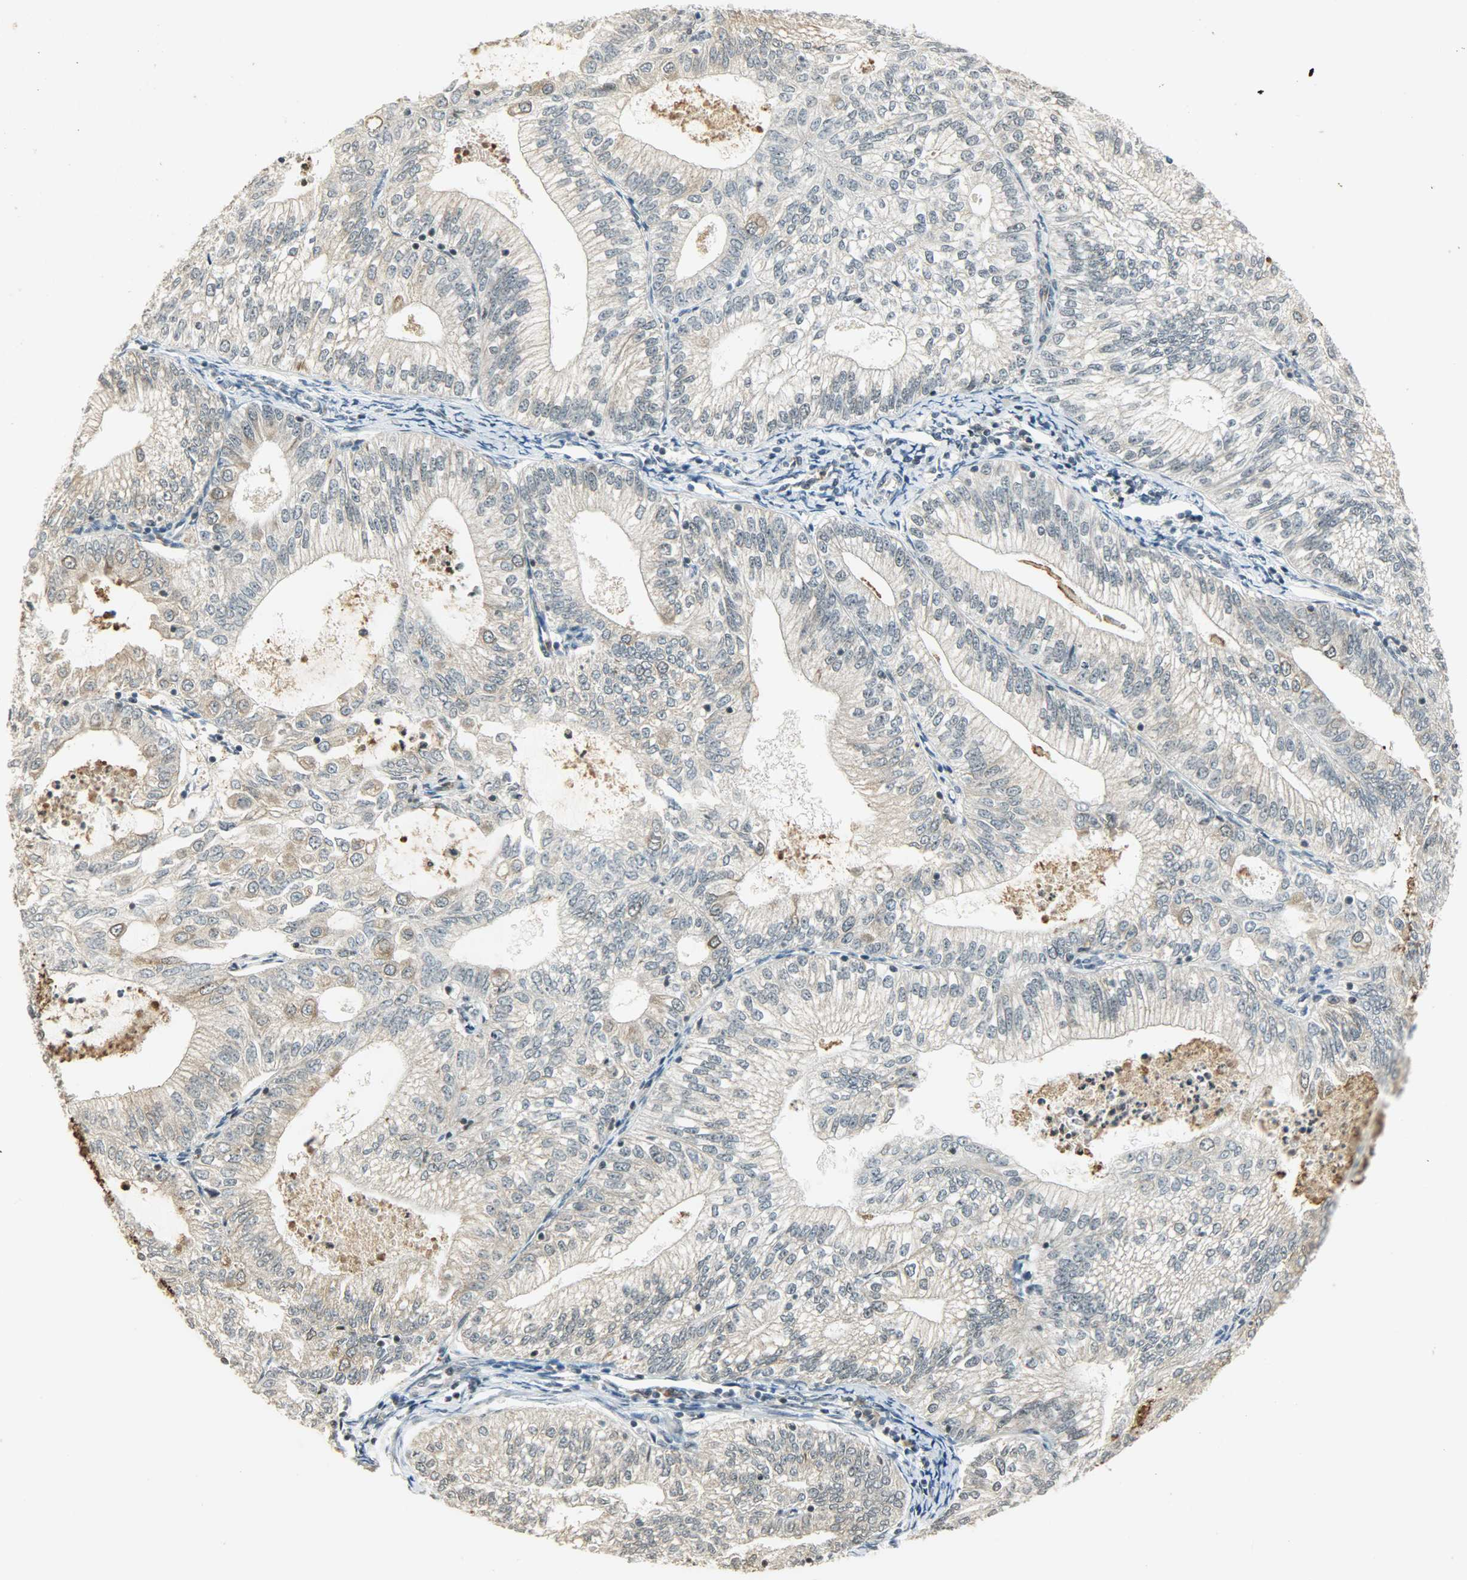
{"staining": {"intensity": "weak", "quantity": "<25%", "location": "cytoplasmic/membranous"}, "tissue": "endometrial cancer", "cell_type": "Tumor cells", "image_type": "cancer", "snomed": [{"axis": "morphology", "description": "Adenocarcinoma, NOS"}, {"axis": "topography", "description": "Endometrium"}], "caption": "An immunohistochemistry histopathology image of endometrial cancer (adenocarcinoma) is shown. There is no staining in tumor cells of endometrial cancer (adenocarcinoma). (Brightfield microscopy of DAB immunohistochemistry at high magnification).", "gene": "SMARCA5", "patient": {"sex": "female", "age": 69}}